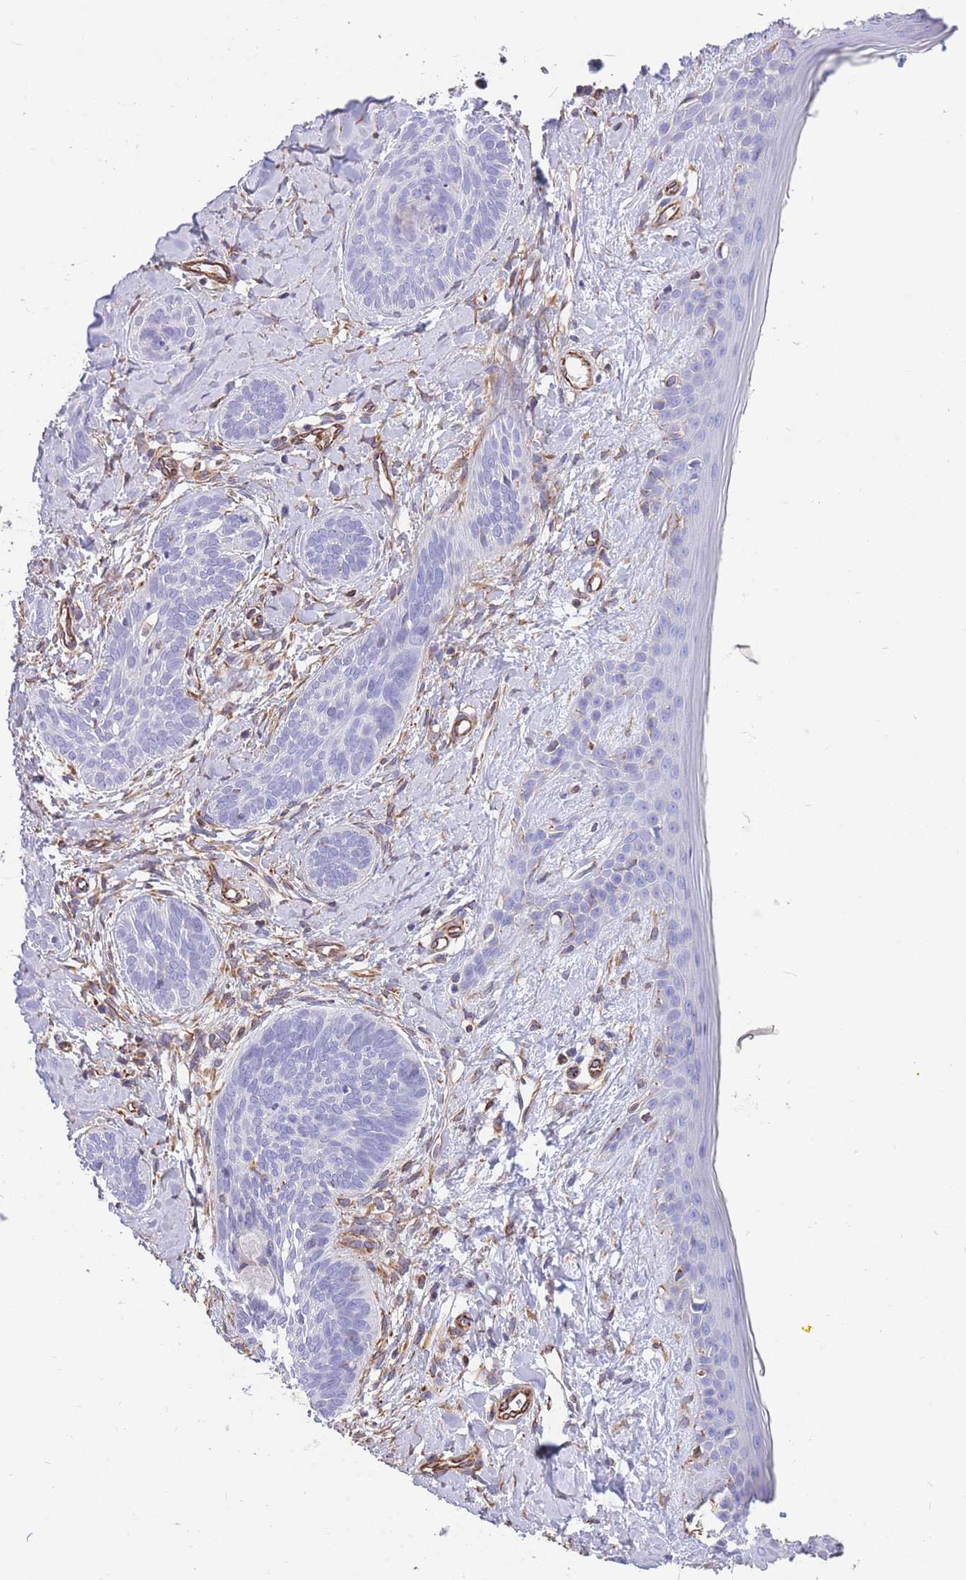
{"staining": {"intensity": "negative", "quantity": "none", "location": "none"}, "tissue": "skin cancer", "cell_type": "Tumor cells", "image_type": "cancer", "snomed": [{"axis": "morphology", "description": "Basal cell carcinoma"}, {"axis": "topography", "description": "Skin"}], "caption": "Tumor cells show no significant expression in skin cancer.", "gene": "ANKRD53", "patient": {"sex": "female", "age": 81}}